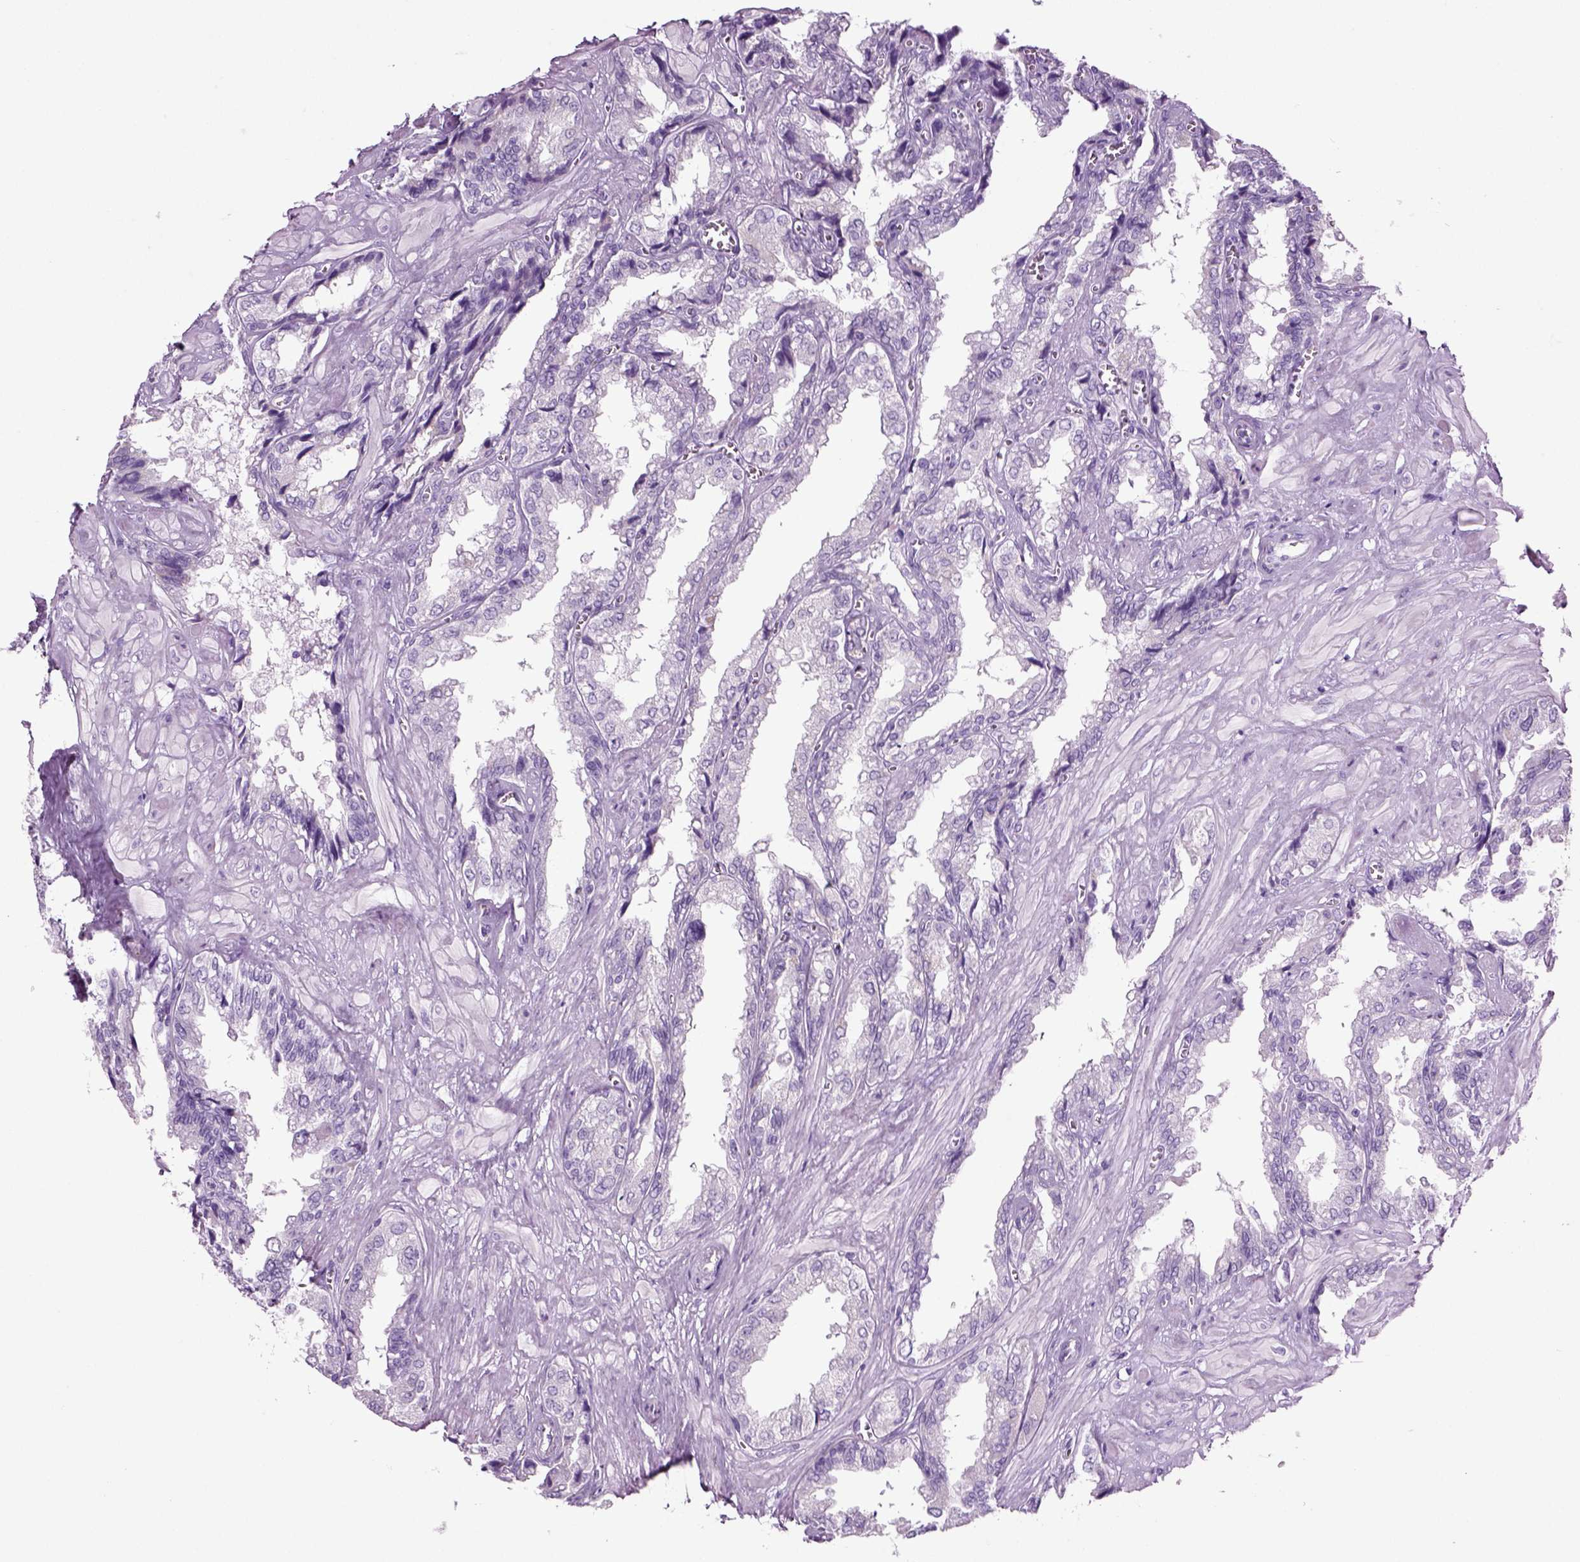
{"staining": {"intensity": "negative", "quantity": "none", "location": "none"}, "tissue": "seminal vesicle", "cell_type": "Glandular cells", "image_type": "normal", "snomed": [{"axis": "morphology", "description": "Normal tissue, NOS"}, {"axis": "topography", "description": "Seminal veicle"}], "caption": "This is a micrograph of immunohistochemistry staining of normal seminal vesicle, which shows no expression in glandular cells. (Immunohistochemistry (ihc), brightfield microscopy, high magnification).", "gene": "CD109", "patient": {"sex": "male", "age": 67}}